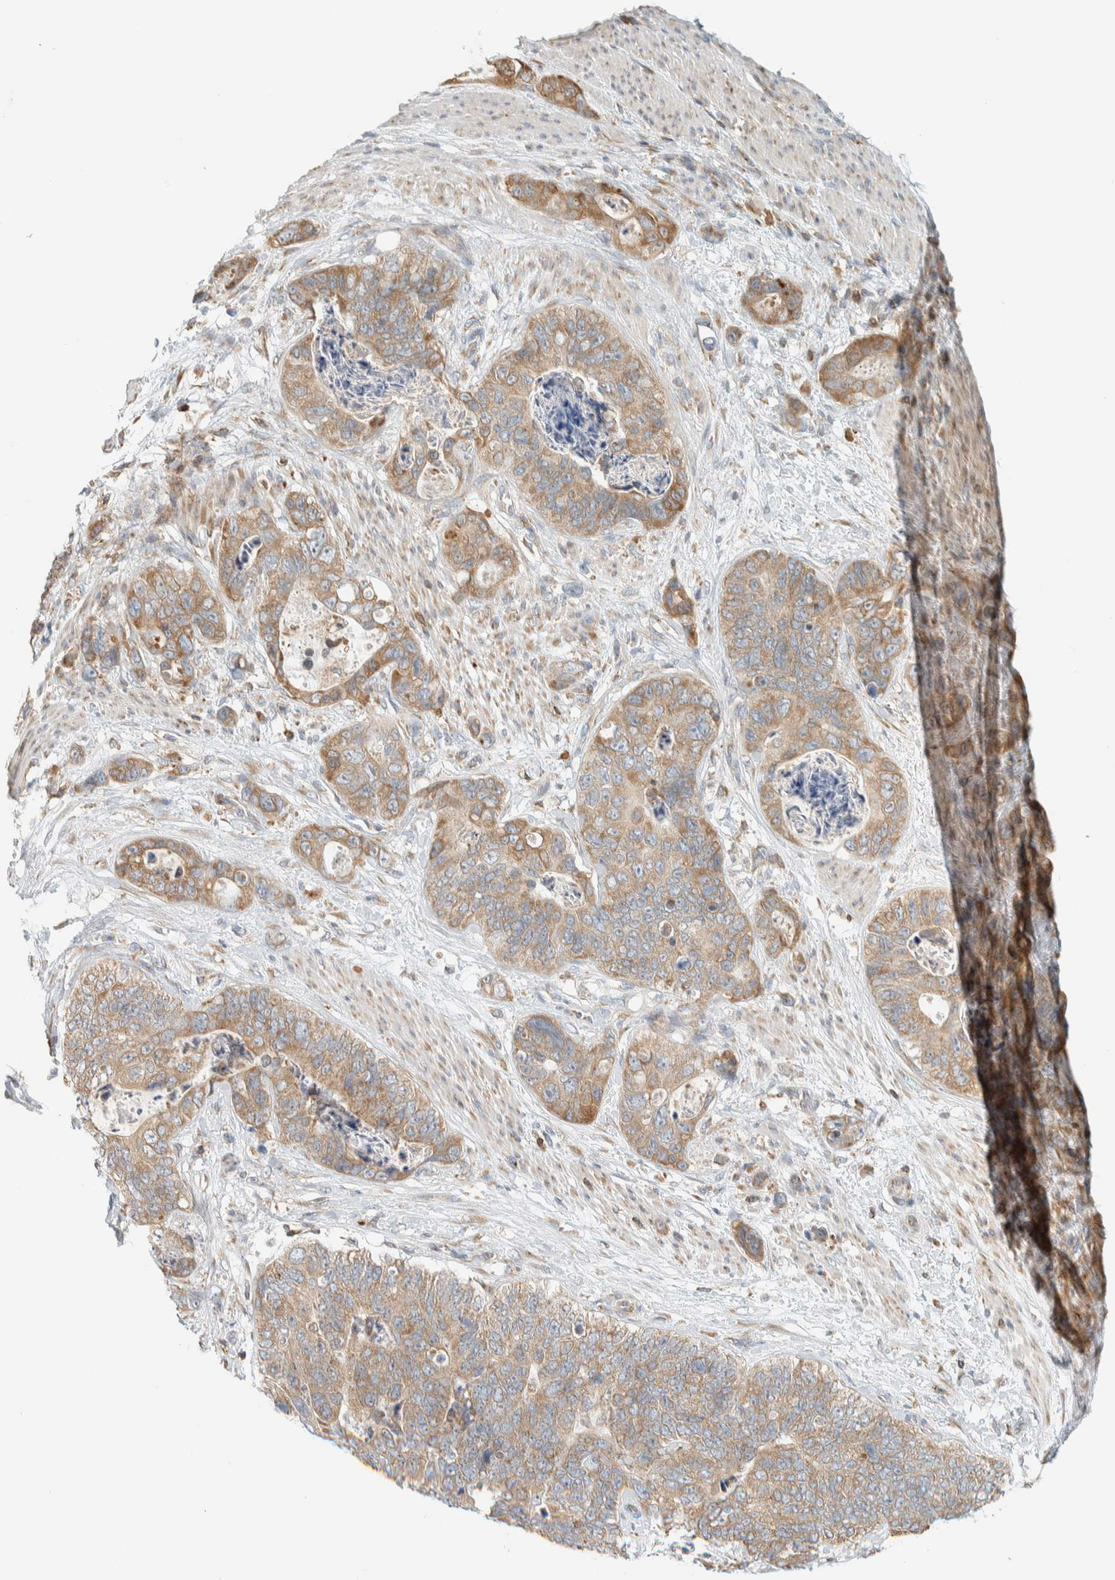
{"staining": {"intensity": "moderate", "quantity": ">75%", "location": "cytoplasmic/membranous"}, "tissue": "stomach cancer", "cell_type": "Tumor cells", "image_type": "cancer", "snomed": [{"axis": "morphology", "description": "Normal tissue, NOS"}, {"axis": "morphology", "description": "Adenocarcinoma, NOS"}, {"axis": "topography", "description": "Stomach"}], "caption": "Protein staining by immunohistochemistry (IHC) exhibits moderate cytoplasmic/membranous expression in about >75% of tumor cells in stomach adenocarcinoma.", "gene": "CCDC57", "patient": {"sex": "female", "age": 89}}